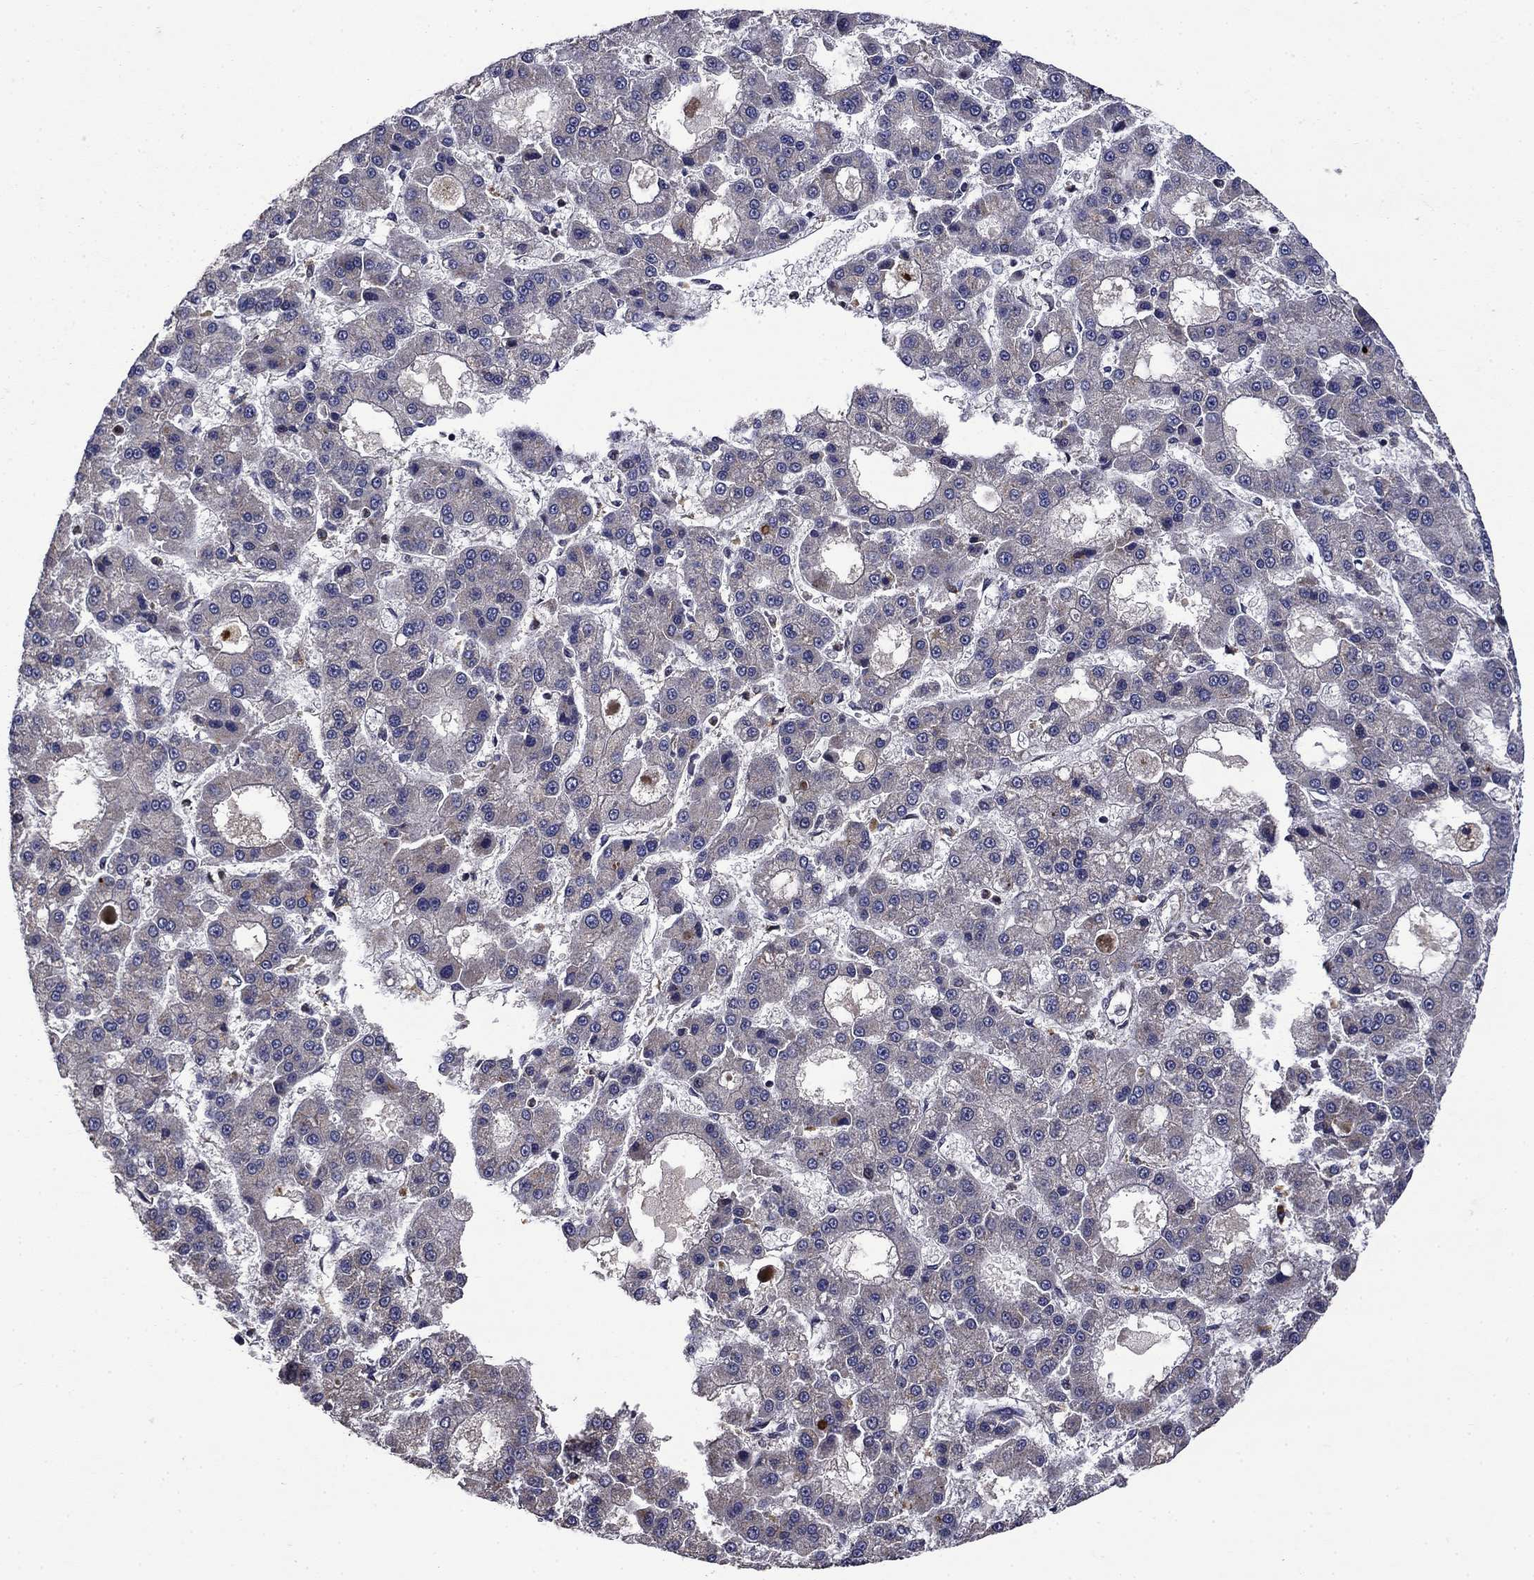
{"staining": {"intensity": "weak", "quantity": "<25%", "location": "cytoplasmic/membranous"}, "tissue": "liver cancer", "cell_type": "Tumor cells", "image_type": "cancer", "snomed": [{"axis": "morphology", "description": "Carcinoma, Hepatocellular, NOS"}, {"axis": "topography", "description": "Liver"}], "caption": "DAB (3,3'-diaminobenzidine) immunohistochemical staining of liver hepatocellular carcinoma reveals no significant expression in tumor cells. Nuclei are stained in blue.", "gene": "AGTPBP1", "patient": {"sex": "male", "age": 70}}